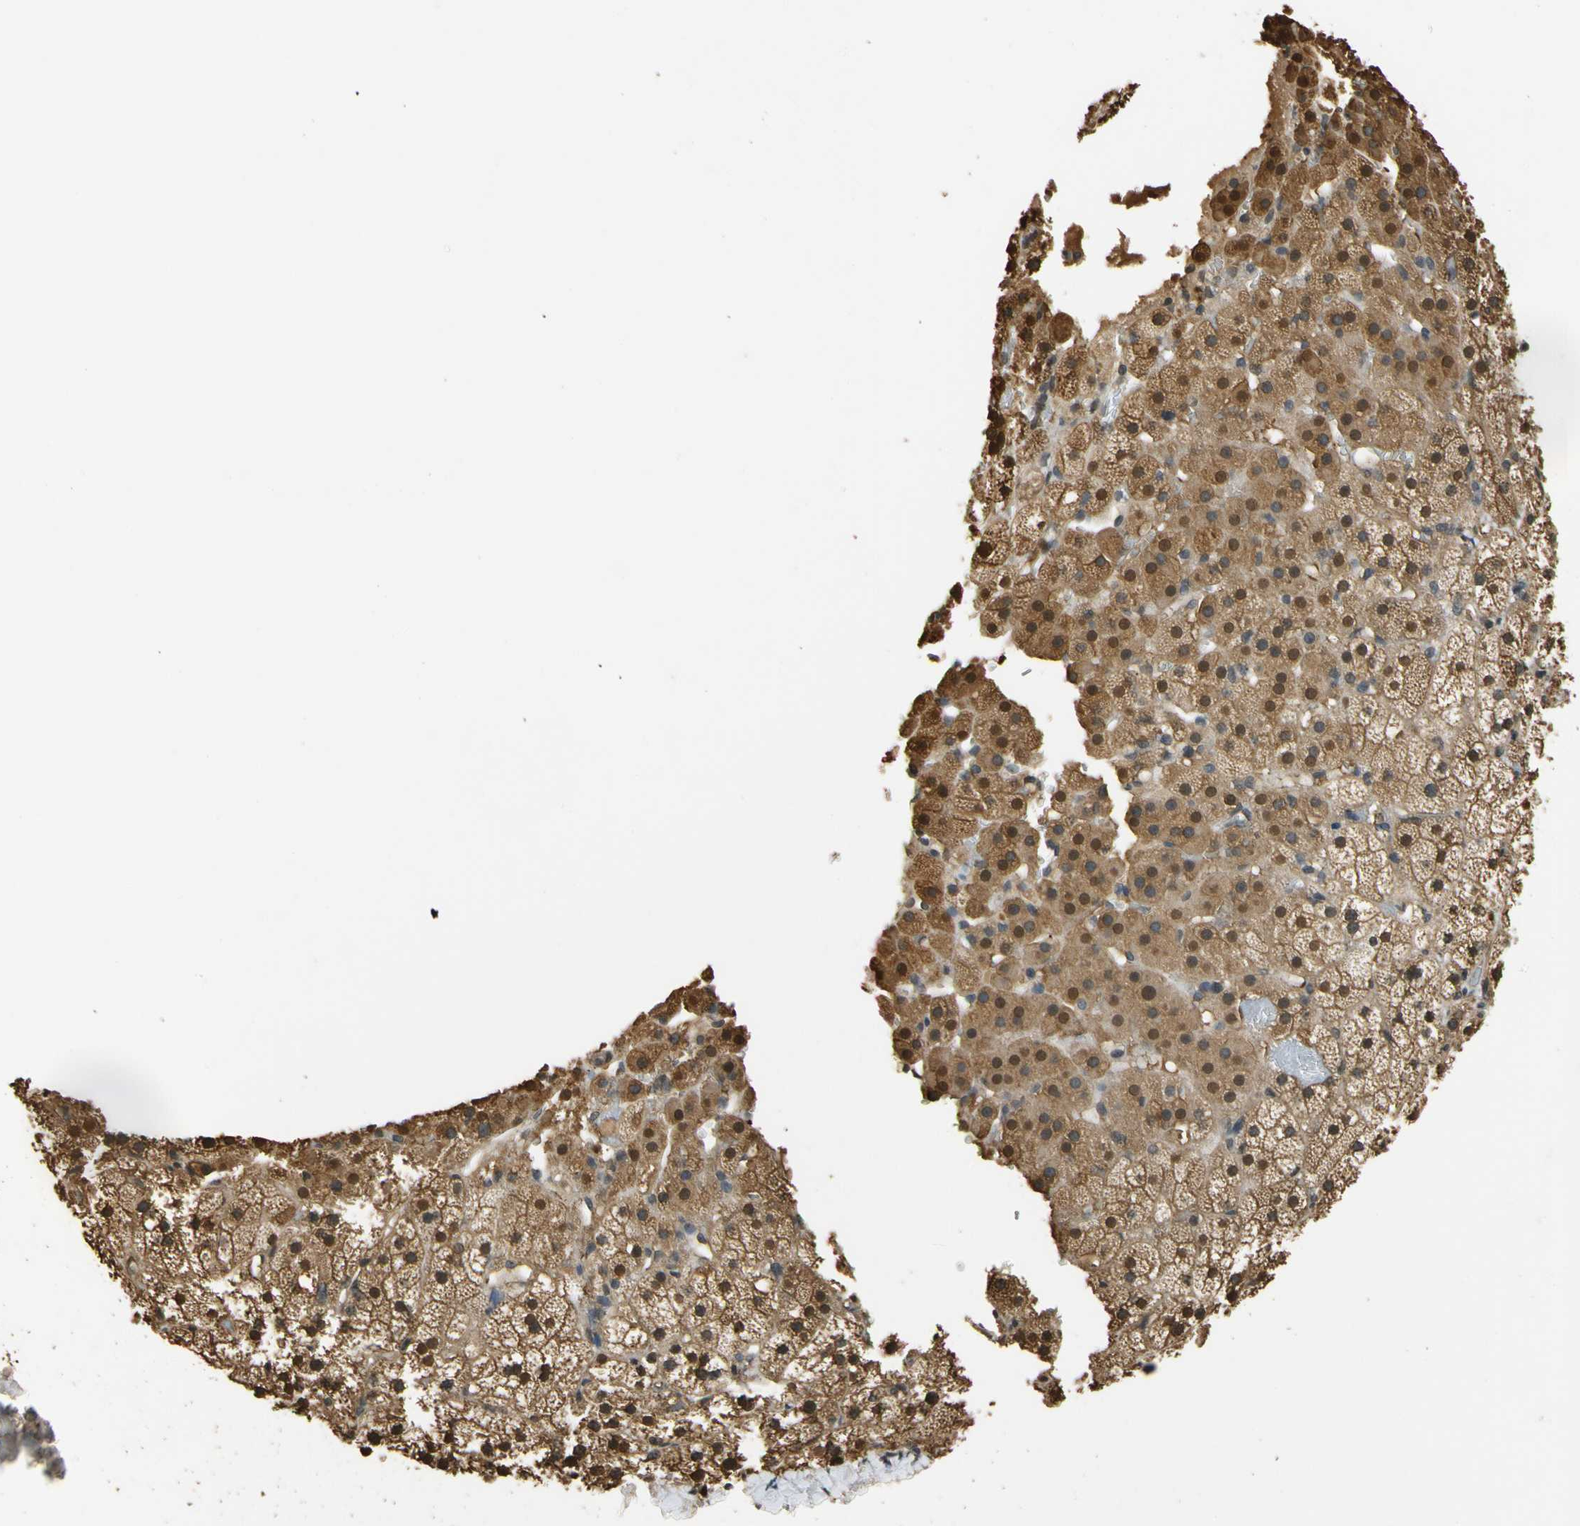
{"staining": {"intensity": "moderate", "quantity": ">75%", "location": "cytoplasmic/membranous,nuclear"}, "tissue": "adrenal gland", "cell_type": "Glandular cells", "image_type": "normal", "snomed": [{"axis": "morphology", "description": "Normal tissue, NOS"}, {"axis": "topography", "description": "Adrenal gland"}], "caption": "Human adrenal gland stained for a protein (brown) shows moderate cytoplasmic/membranous,nuclear positive expression in approximately >75% of glandular cells.", "gene": "SOD1", "patient": {"sex": "male", "age": 35}}